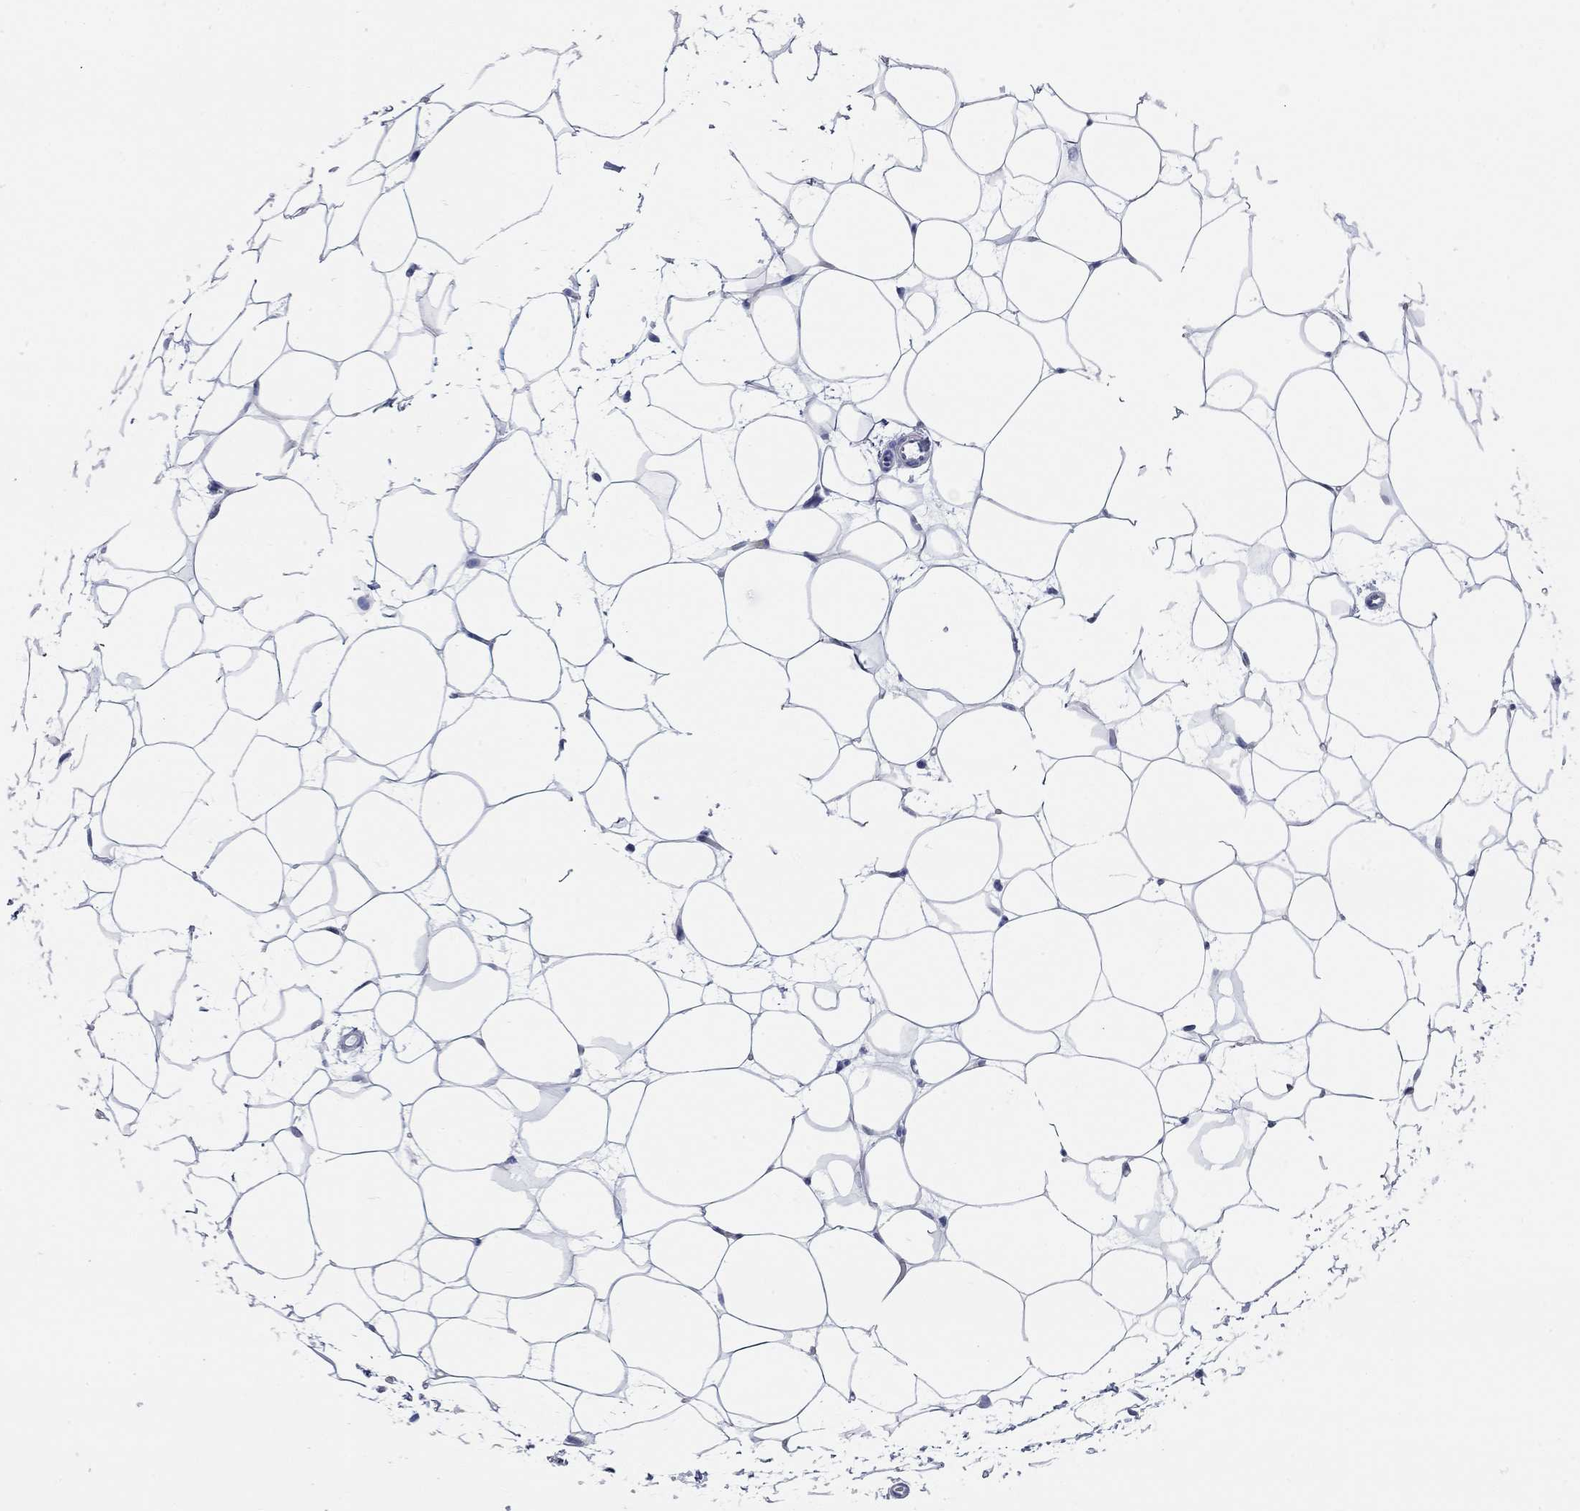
{"staining": {"intensity": "negative", "quantity": "none", "location": "none"}, "tissue": "breast", "cell_type": "Adipocytes", "image_type": "normal", "snomed": [{"axis": "morphology", "description": "Normal tissue, NOS"}, {"axis": "topography", "description": "Breast"}], "caption": "DAB immunohistochemical staining of normal human breast reveals no significant expression in adipocytes. Nuclei are stained in blue.", "gene": "WASF3", "patient": {"sex": "female", "age": 37}}